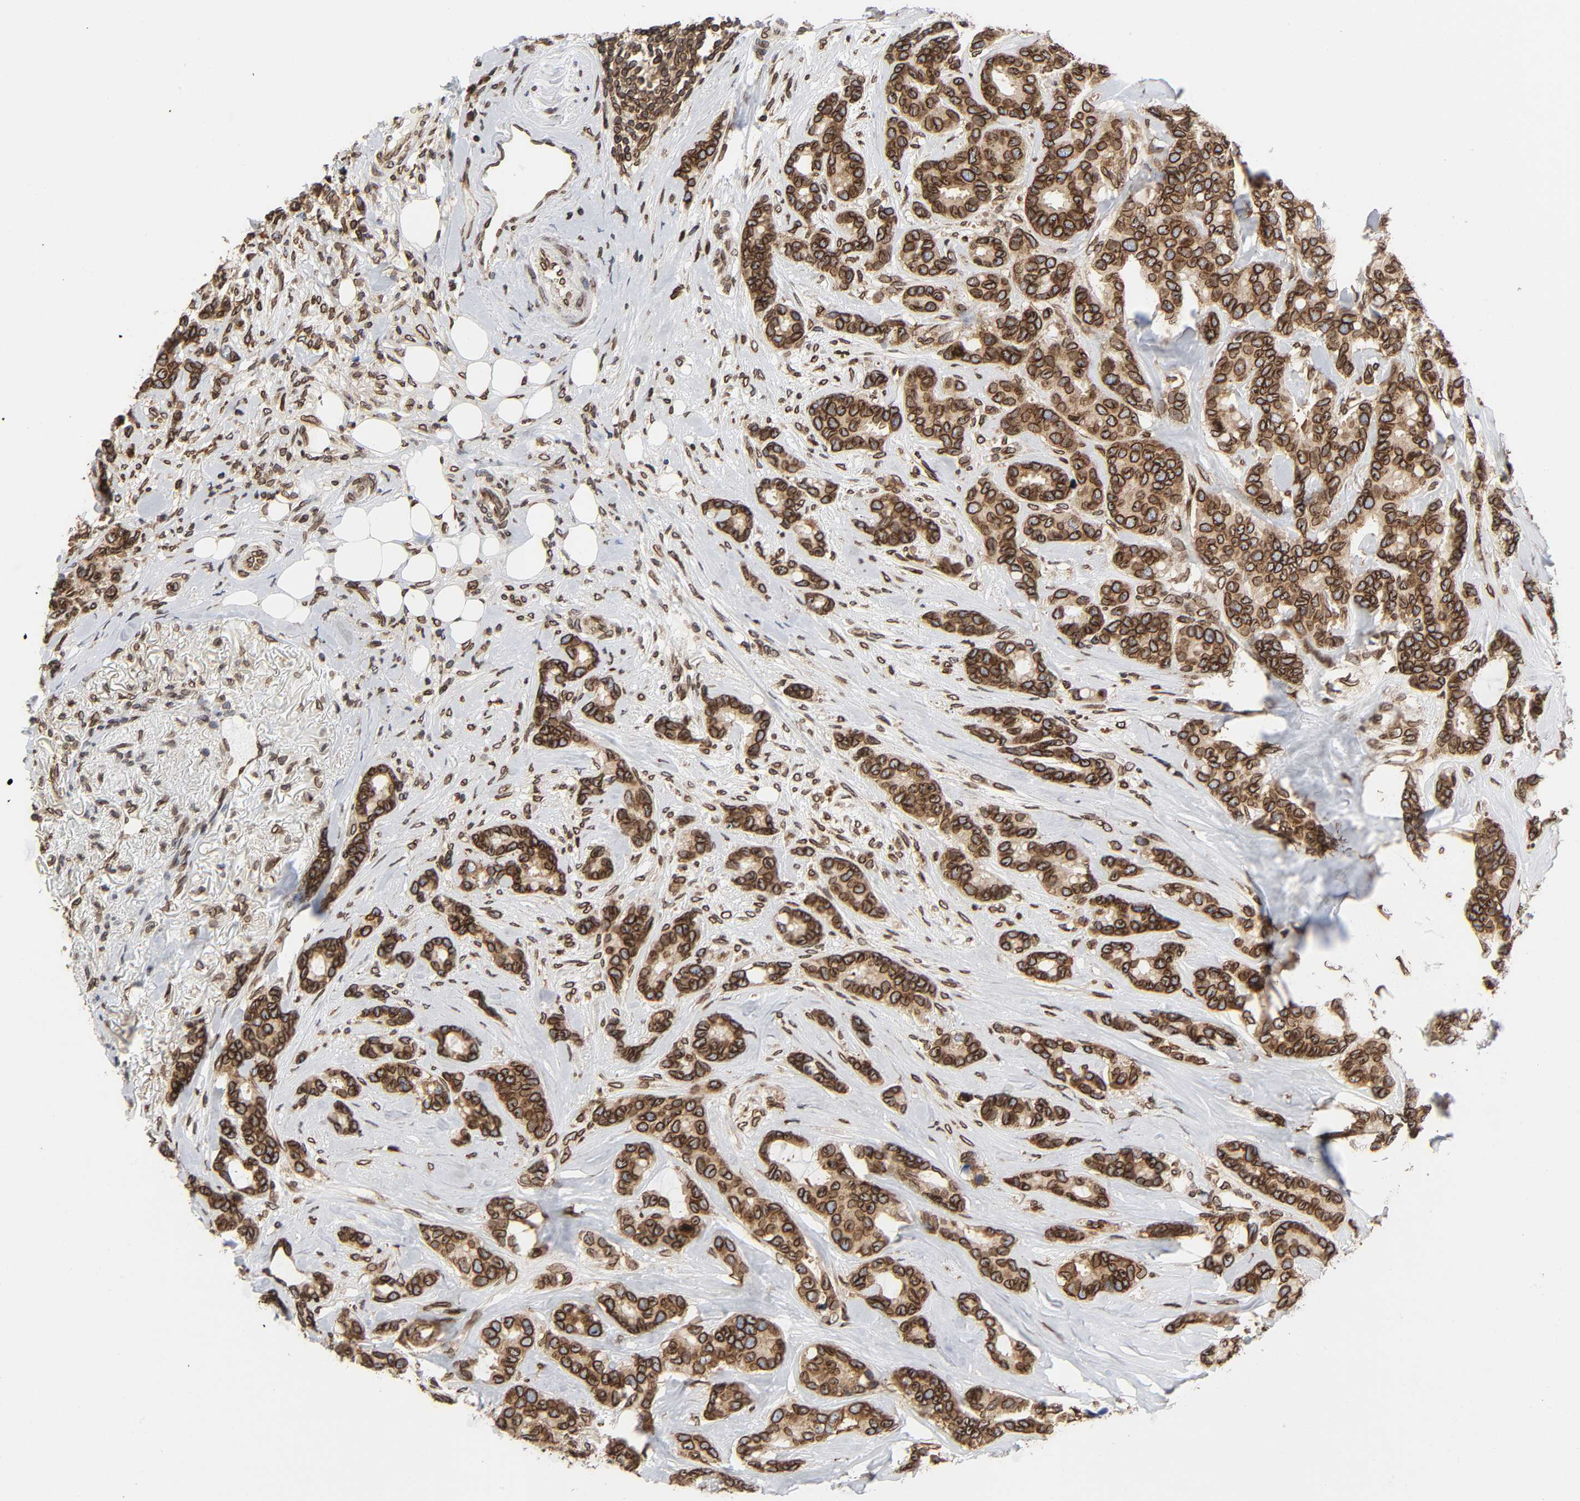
{"staining": {"intensity": "strong", "quantity": ">75%", "location": "cytoplasmic/membranous,nuclear"}, "tissue": "breast cancer", "cell_type": "Tumor cells", "image_type": "cancer", "snomed": [{"axis": "morphology", "description": "Duct carcinoma"}, {"axis": "topography", "description": "Breast"}], "caption": "Protein expression analysis of breast infiltrating ductal carcinoma exhibits strong cytoplasmic/membranous and nuclear positivity in about >75% of tumor cells. (DAB (3,3'-diaminobenzidine) = brown stain, brightfield microscopy at high magnification).", "gene": "RANGAP1", "patient": {"sex": "female", "age": 87}}